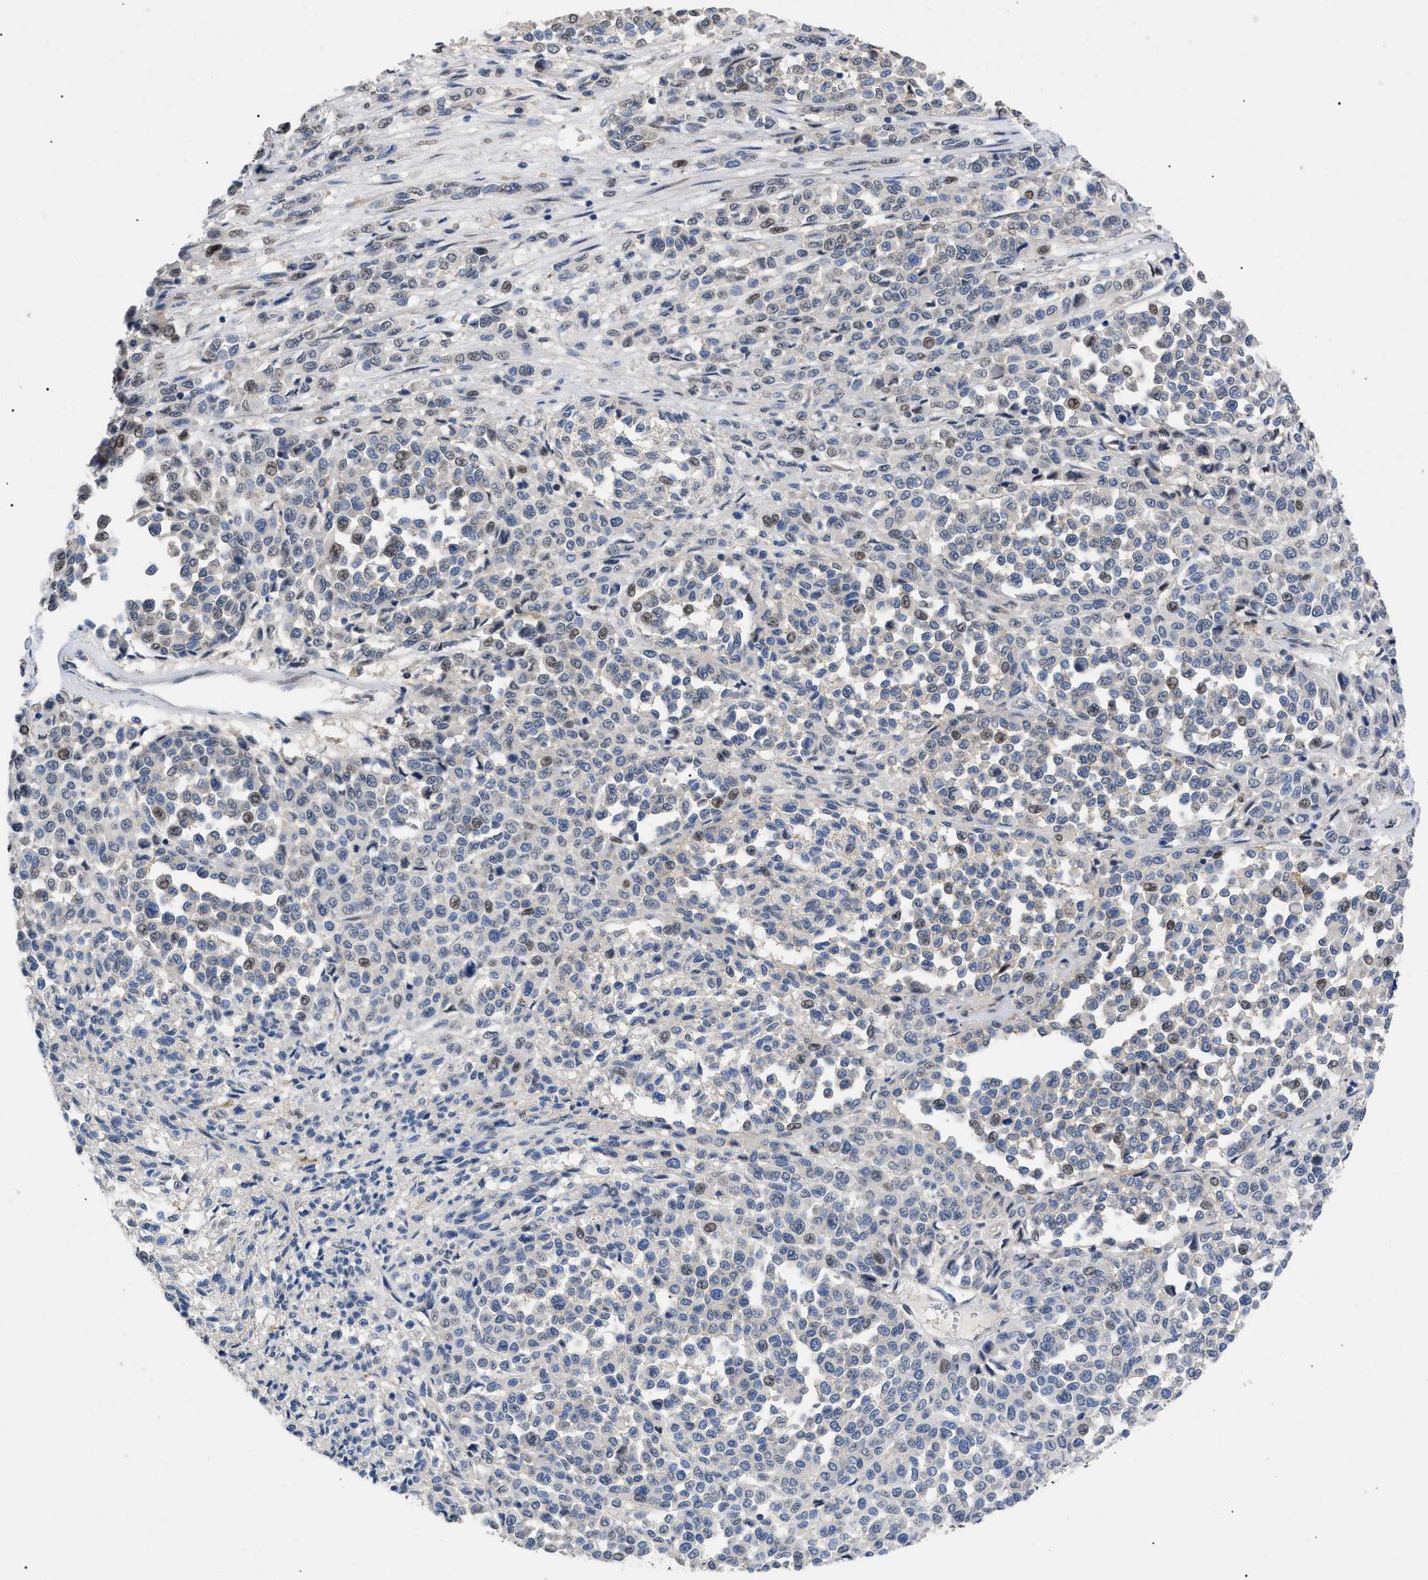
{"staining": {"intensity": "weak", "quantity": "<25%", "location": "nuclear"}, "tissue": "melanoma", "cell_type": "Tumor cells", "image_type": "cancer", "snomed": [{"axis": "morphology", "description": "Malignant melanoma, Metastatic site"}, {"axis": "topography", "description": "Pancreas"}], "caption": "This micrograph is of melanoma stained with immunohistochemistry to label a protein in brown with the nuclei are counter-stained blue. There is no positivity in tumor cells.", "gene": "SFXN5", "patient": {"sex": "female", "age": 30}}